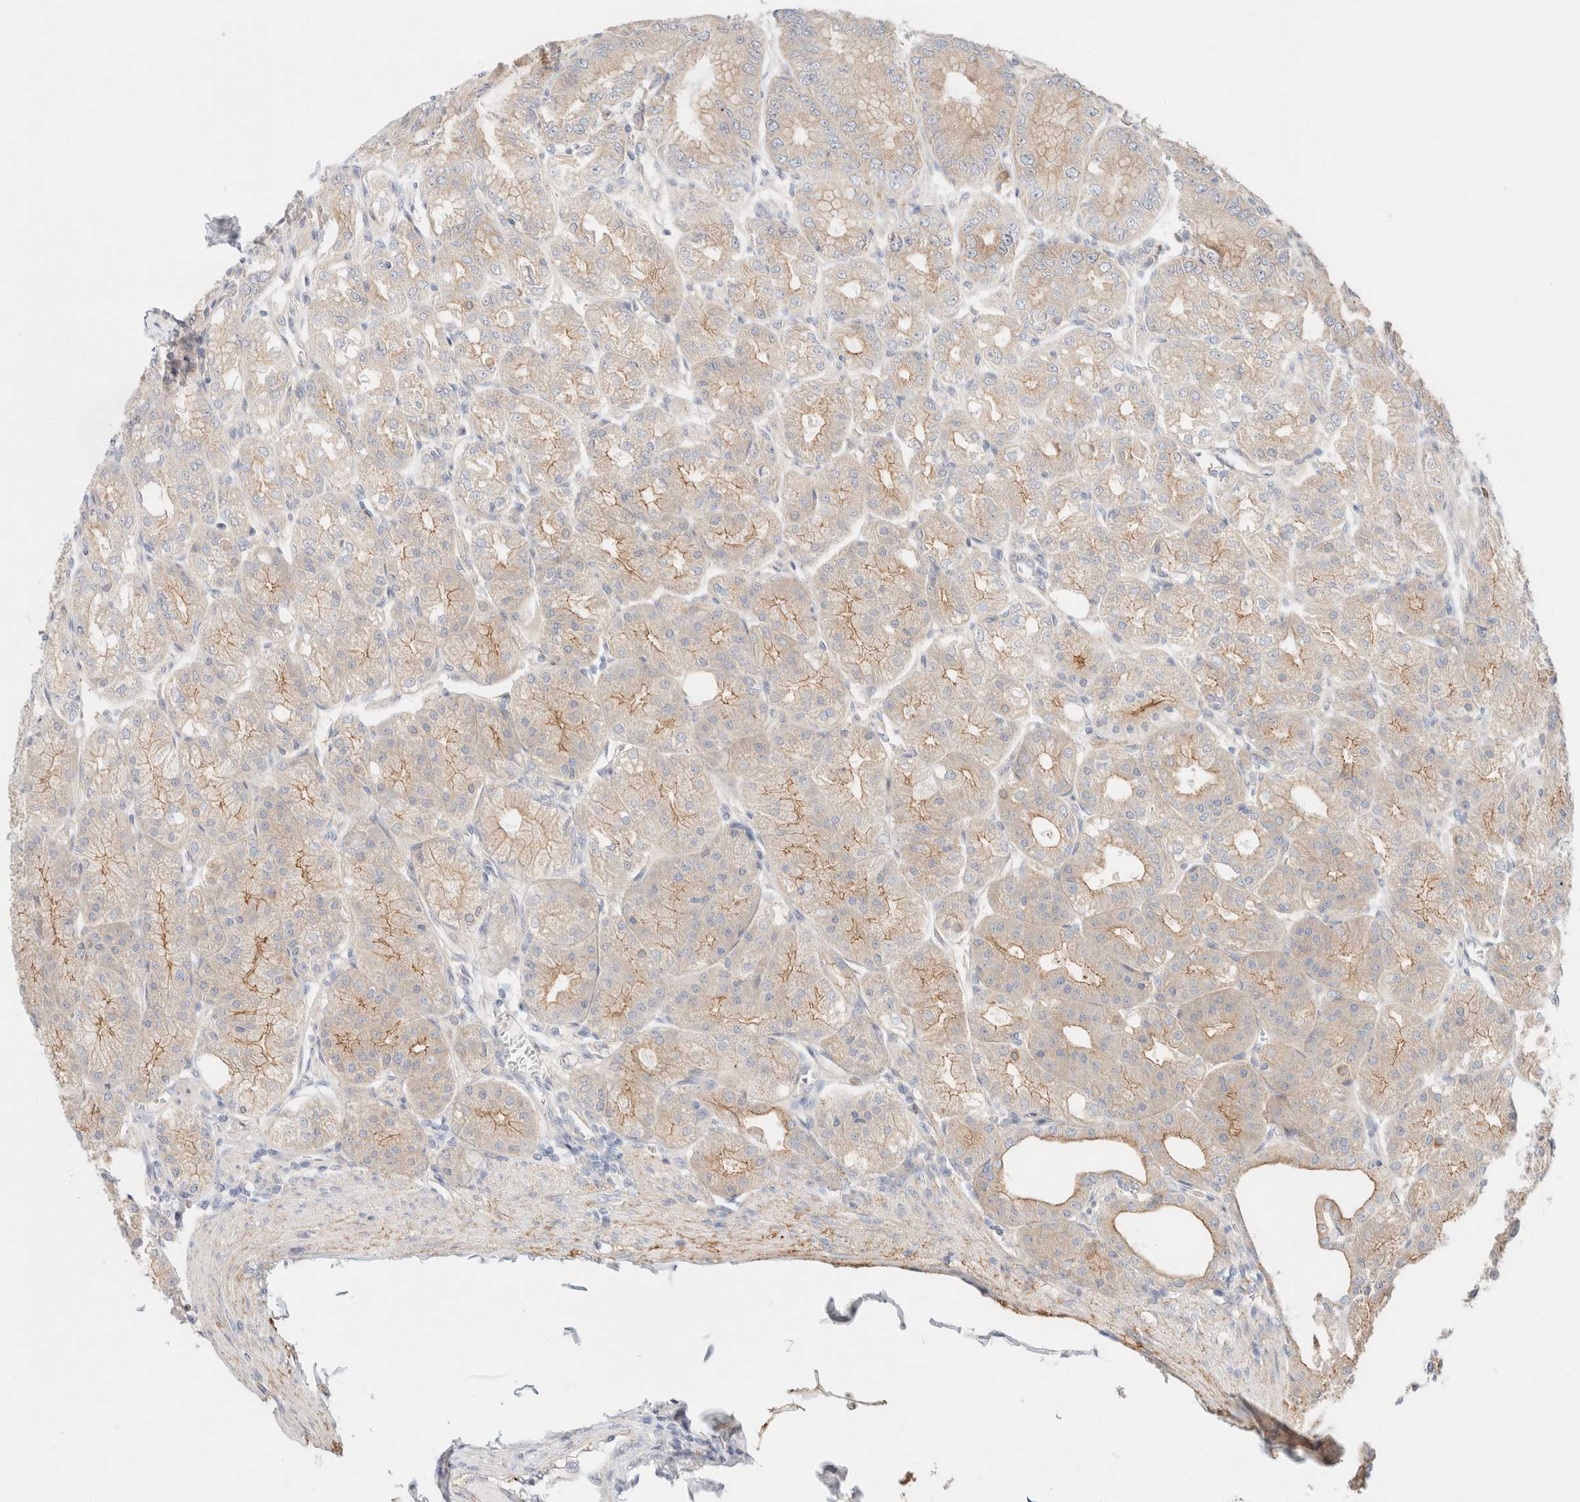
{"staining": {"intensity": "moderate", "quantity": "25%-75%", "location": "cytoplasmic/membranous"}, "tissue": "stomach", "cell_type": "Glandular cells", "image_type": "normal", "snomed": [{"axis": "morphology", "description": "Normal tissue, NOS"}, {"axis": "topography", "description": "Stomach, lower"}], "caption": "Immunohistochemistry (DAB) staining of unremarkable stomach reveals moderate cytoplasmic/membranous protein positivity in approximately 25%-75% of glandular cells.", "gene": "UNC13B", "patient": {"sex": "male", "age": 71}}